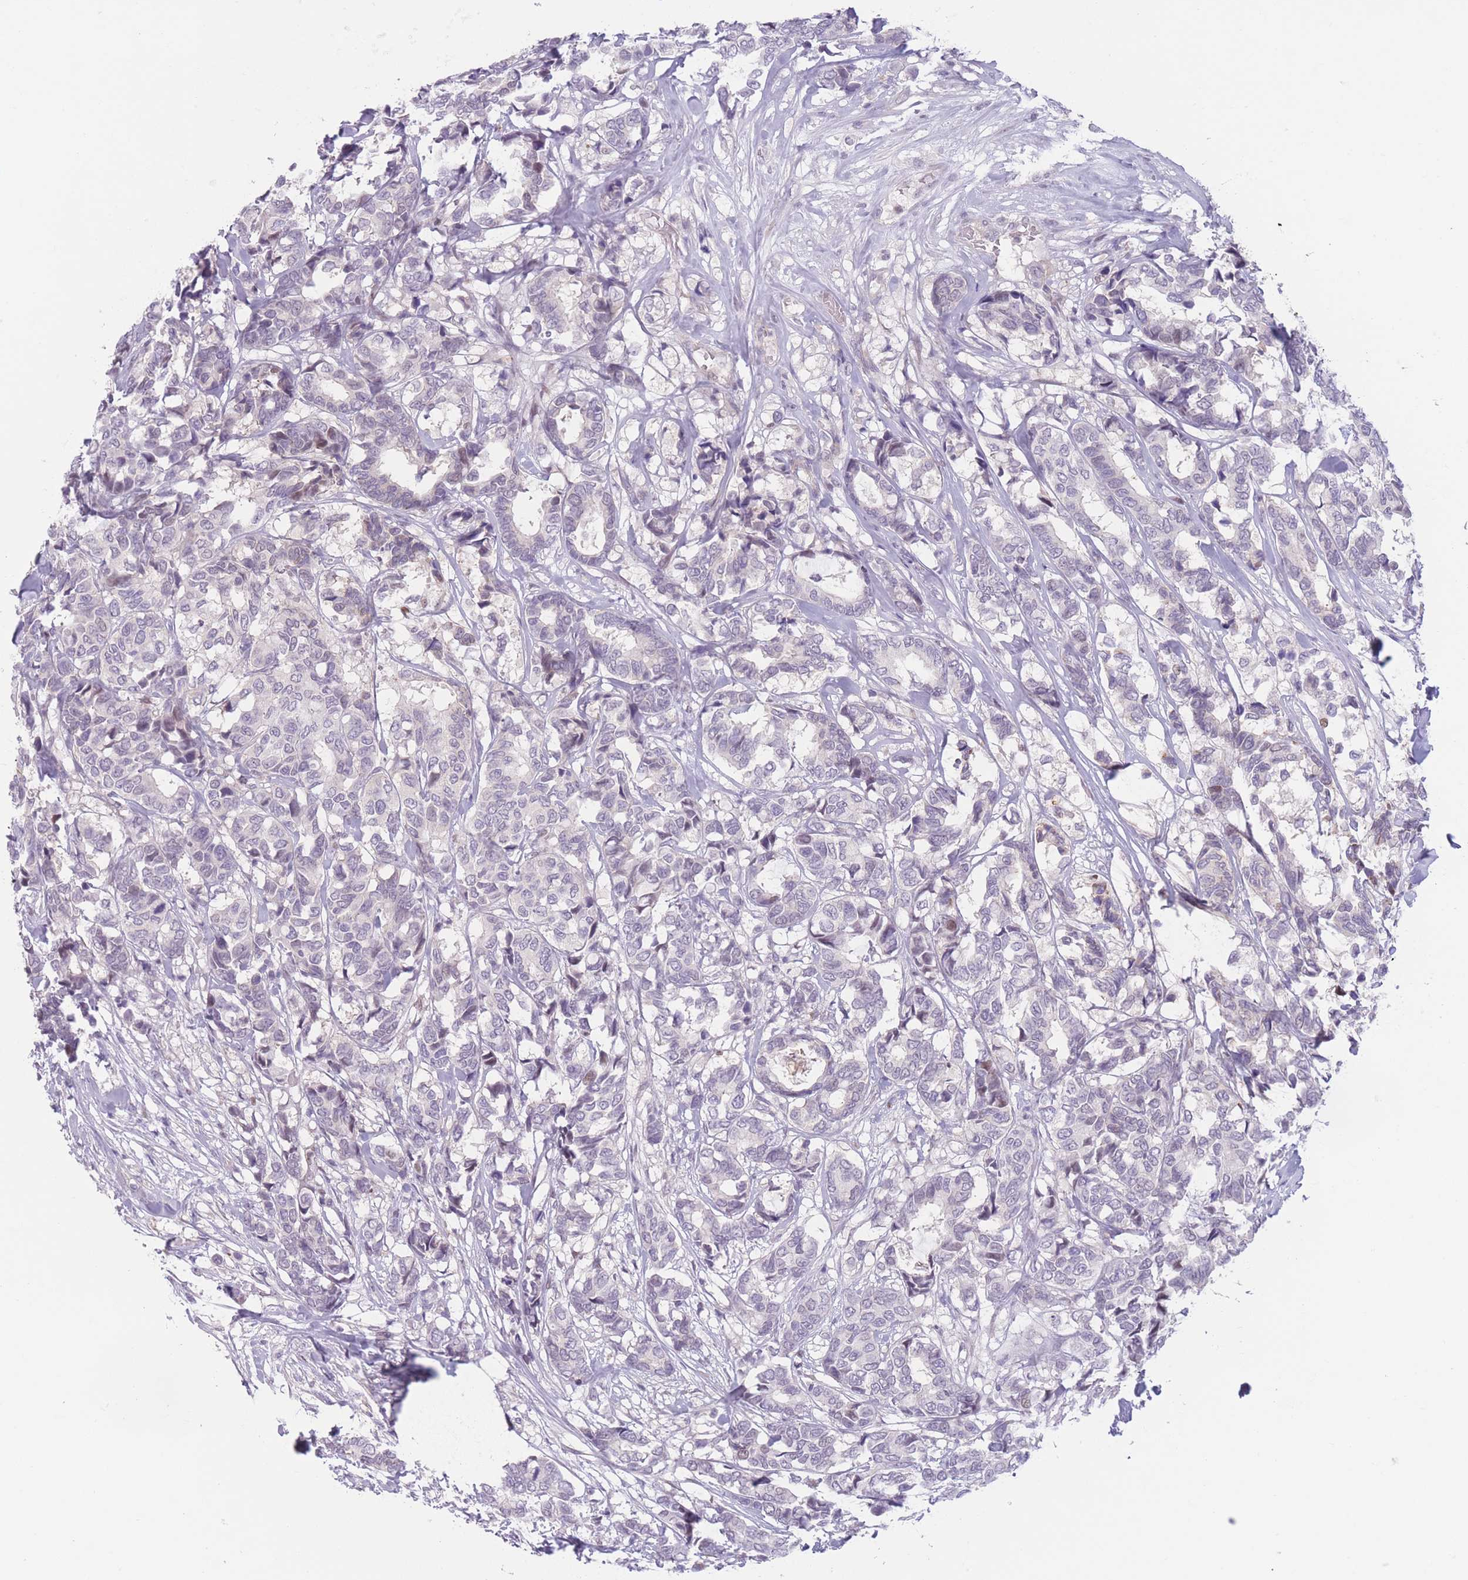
{"staining": {"intensity": "negative", "quantity": "none", "location": "none"}, "tissue": "breast cancer", "cell_type": "Tumor cells", "image_type": "cancer", "snomed": [{"axis": "morphology", "description": "Duct carcinoma"}, {"axis": "topography", "description": "Breast"}], "caption": "An immunohistochemistry histopathology image of infiltrating ductal carcinoma (breast) is shown. There is no staining in tumor cells of infiltrating ductal carcinoma (breast). Nuclei are stained in blue.", "gene": "ZNF439", "patient": {"sex": "female", "age": 87}}